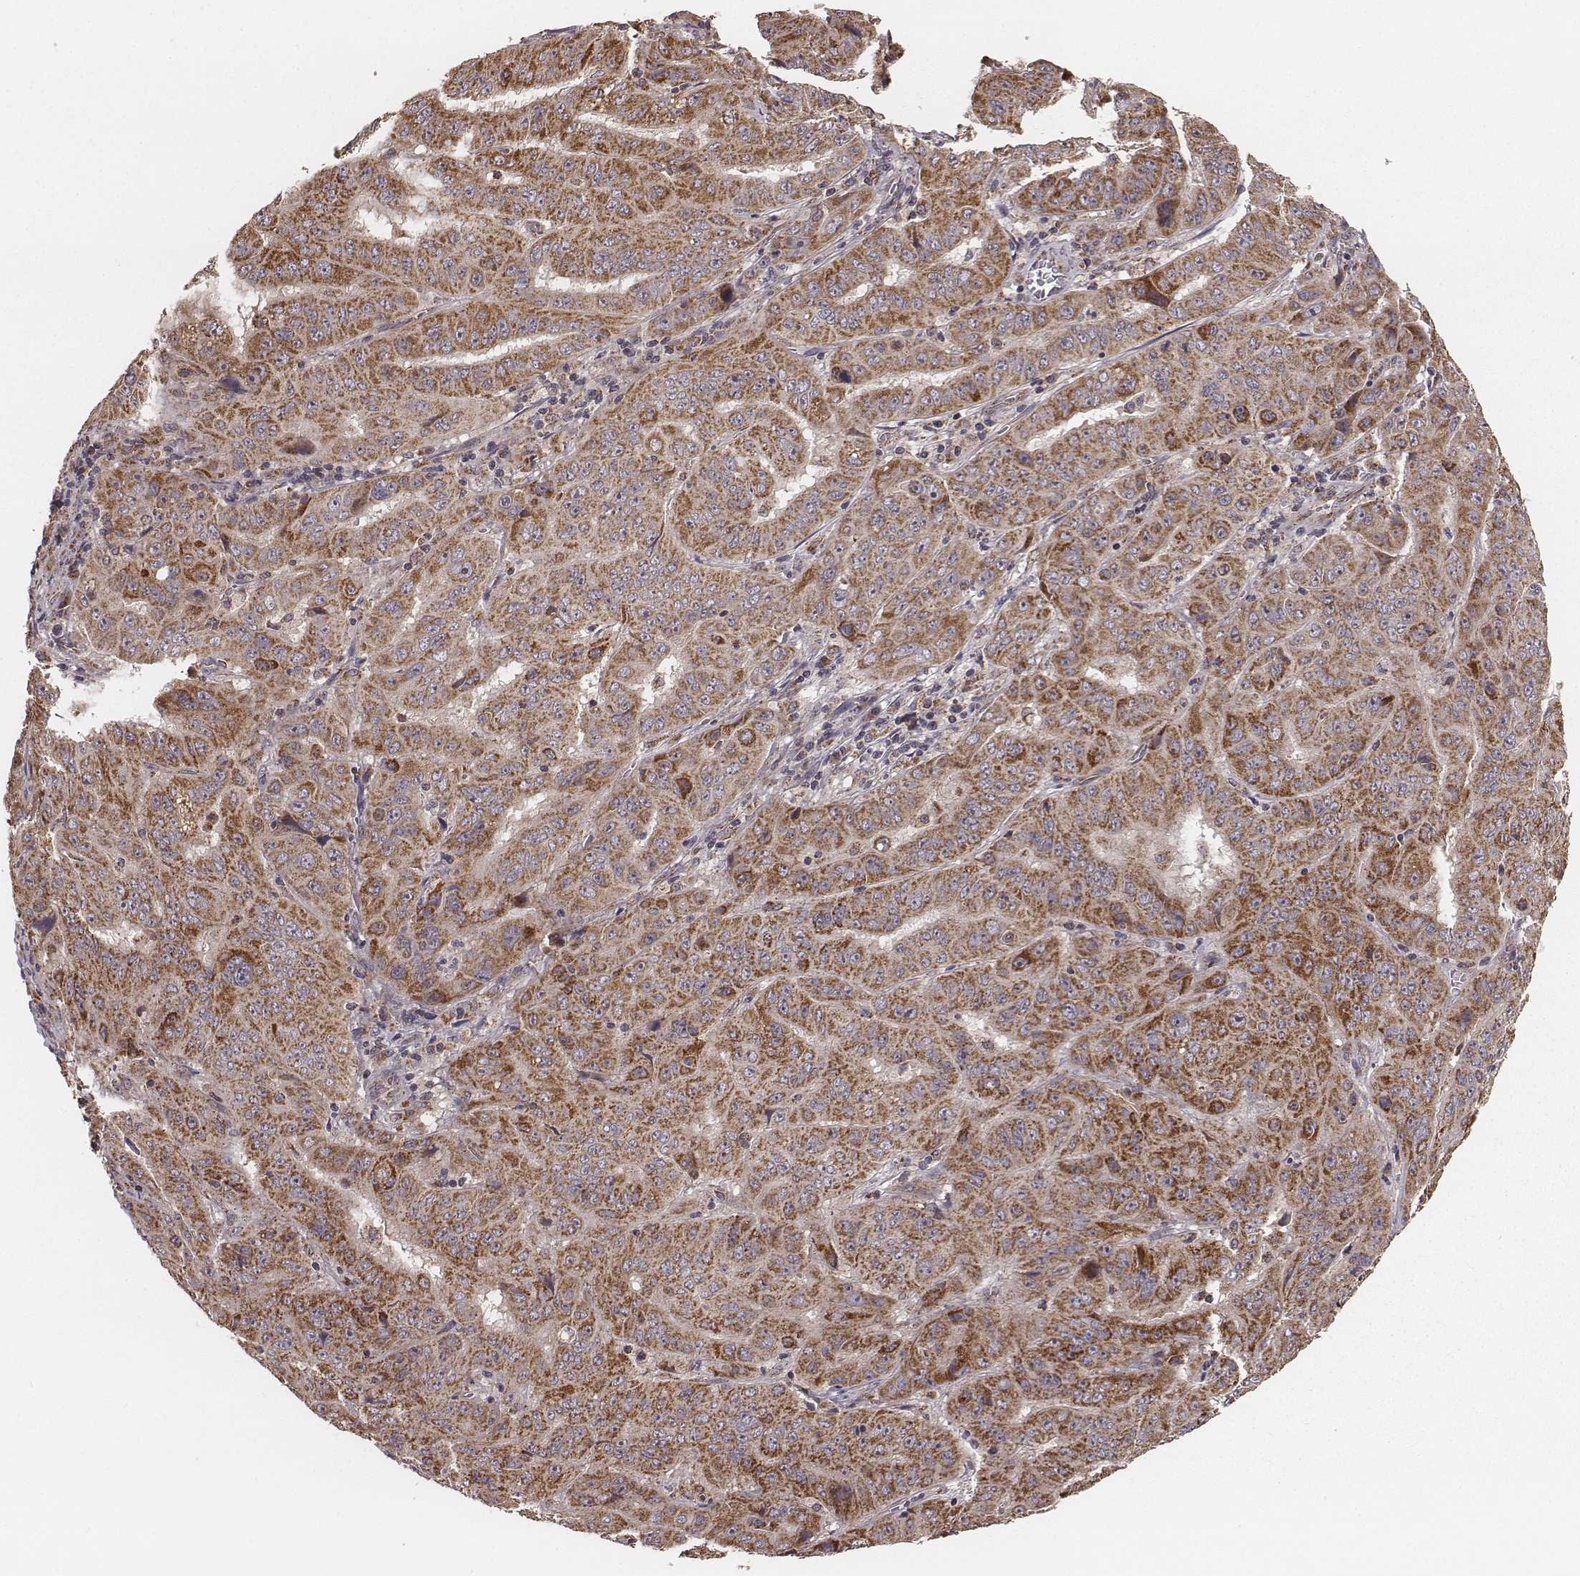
{"staining": {"intensity": "moderate", "quantity": ">75%", "location": "cytoplasmic/membranous"}, "tissue": "pancreatic cancer", "cell_type": "Tumor cells", "image_type": "cancer", "snomed": [{"axis": "morphology", "description": "Adenocarcinoma, NOS"}, {"axis": "topography", "description": "Pancreas"}], "caption": "Brown immunohistochemical staining in human pancreatic adenocarcinoma demonstrates moderate cytoplasmic/membranous positivity in about >75% of tumor cells. Ihc stains the protein in brown and the nuclei are stained blue.", "gene": "ZDHHC21", "patient": {"sex": "male", "age": 63}}